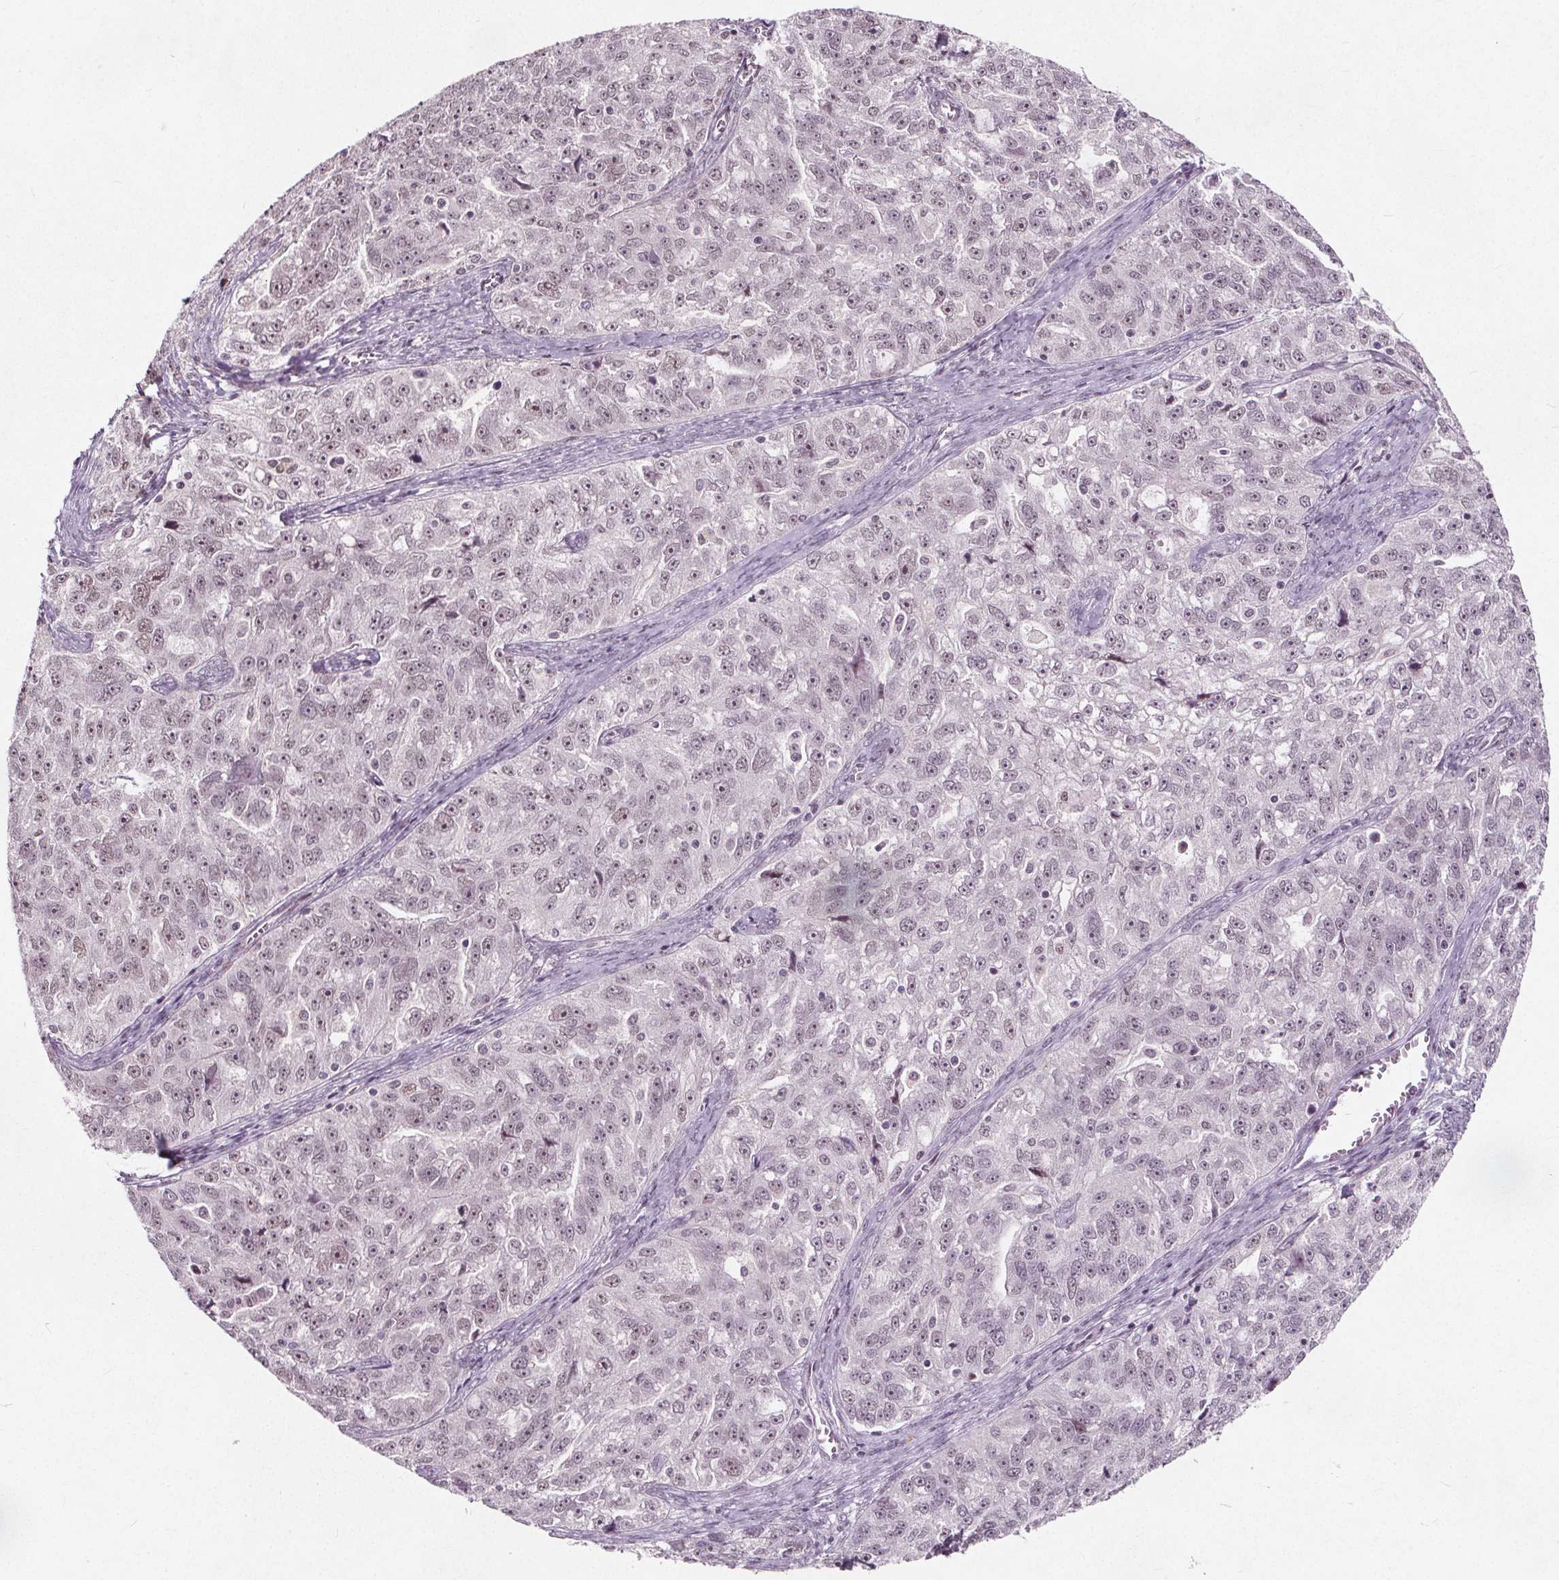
{"staining": {"intensity": "weak", "quantity": "25%-75%", "location": "nuclear"}, "tissue": "ovarian cancer", "cell_type": "Tumor cells", "image_type": "cancer", "snomed": [{"axis": "morphology", "description": "Cystadenocarcinoma, serous, NOS"}, {"axis": "topography", "description": "Ovary"}], "caption": "The image reveals immunohistochemical staining of ovarian cancer. There is weak nuclear positivity is identified in about 25%-75% of tumor cells.", "gene": "TAF6L", "patient": {"sex": "female", "age": 51}}